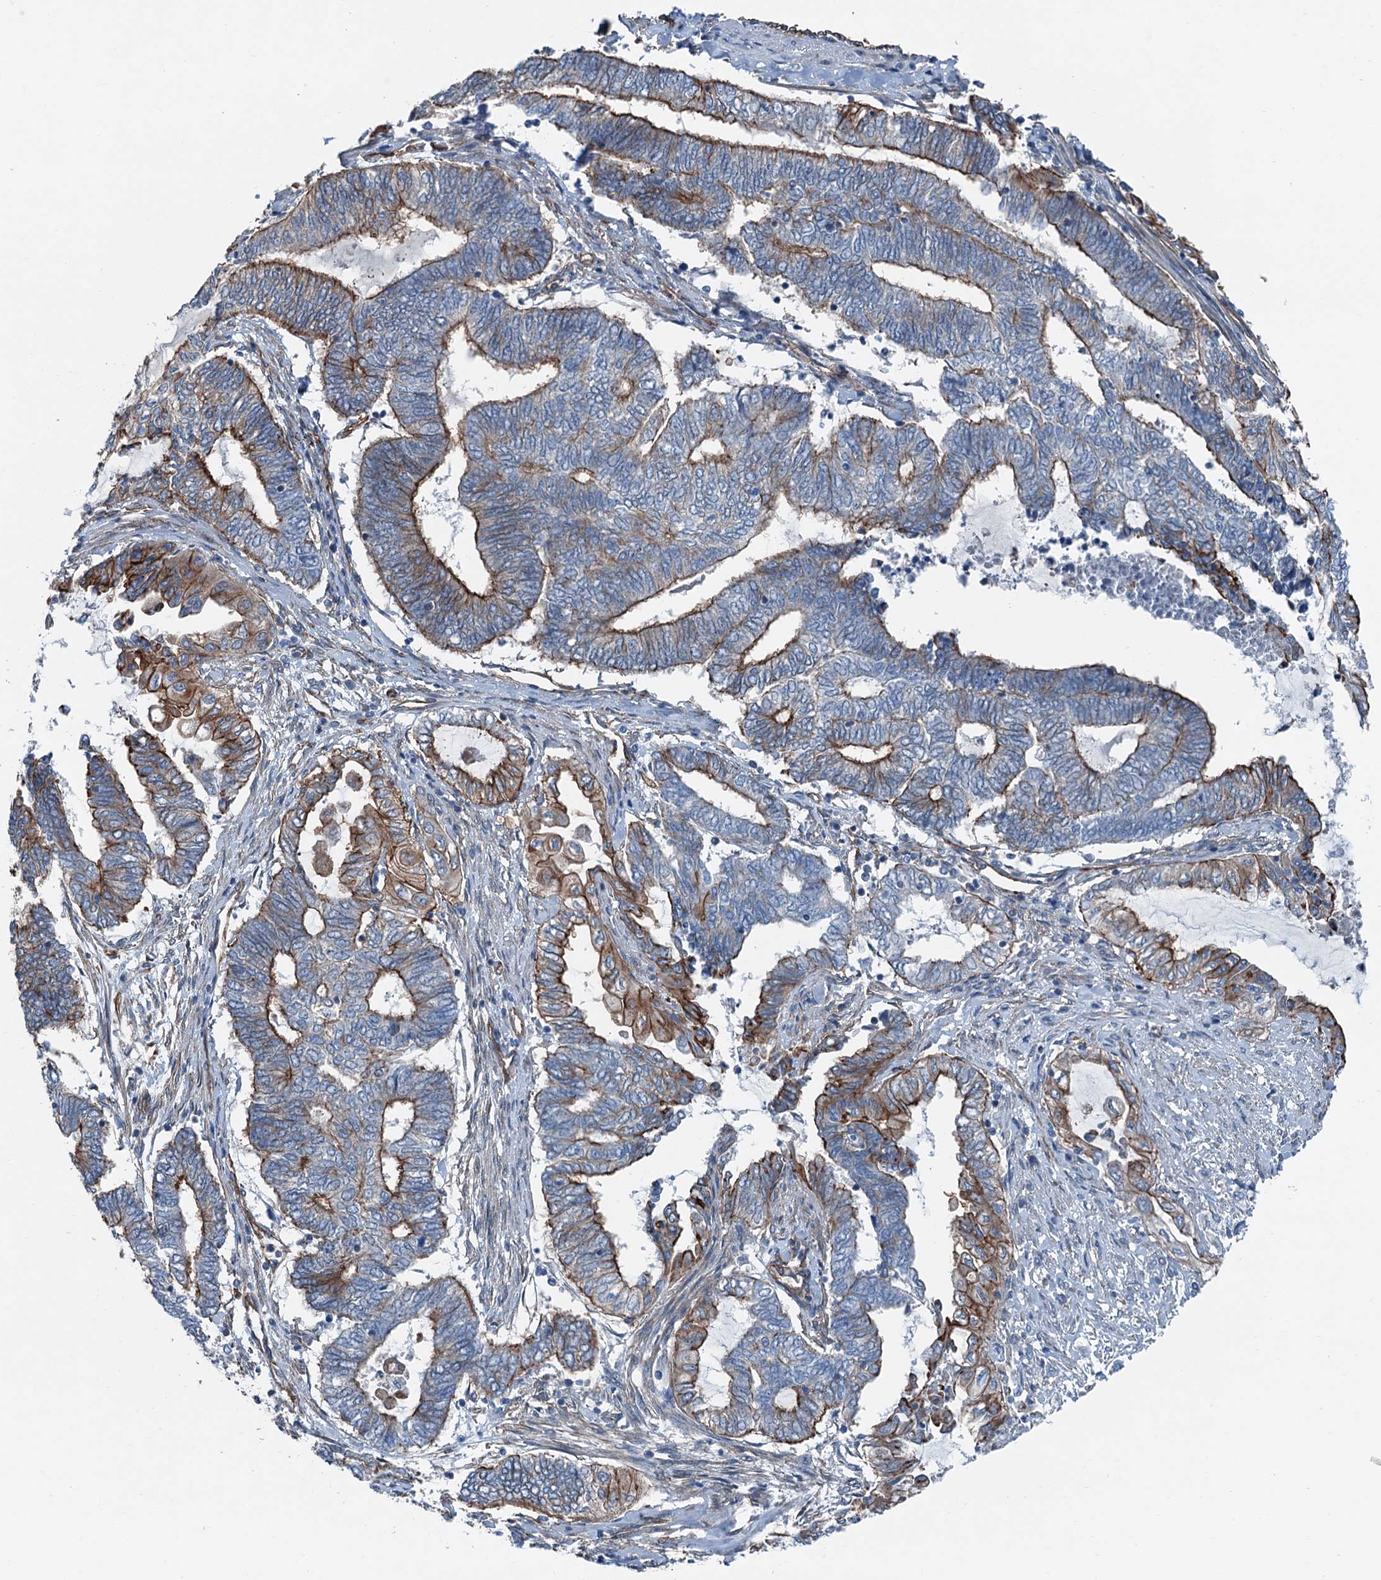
{"staining": {"intensity": "moderate", "quantity": "25%-75%", "location": "cytoplasmic/membranous"}, "tissue": "endometrial cancer", "cell_type": "Tumor cells", "image_type": "cancer", "snomed": [{"axis": "morphology", "description": "Adenocarcinoma, NOS"}, {"axis": "topography", "description": "Uterus"}, {"axis": "topography", "description": "Endometrium"}], "caption": "An immunohistochemistry (IHC) image of neoplastic tissue is shown. Protein staining in brown highlights moderate cytoplasmic/membranous positivity in endometrial adenocarcinoma within tumor cells.", "gene": "NMRAL1", "patient": {"sex": "female", "age": 70}}